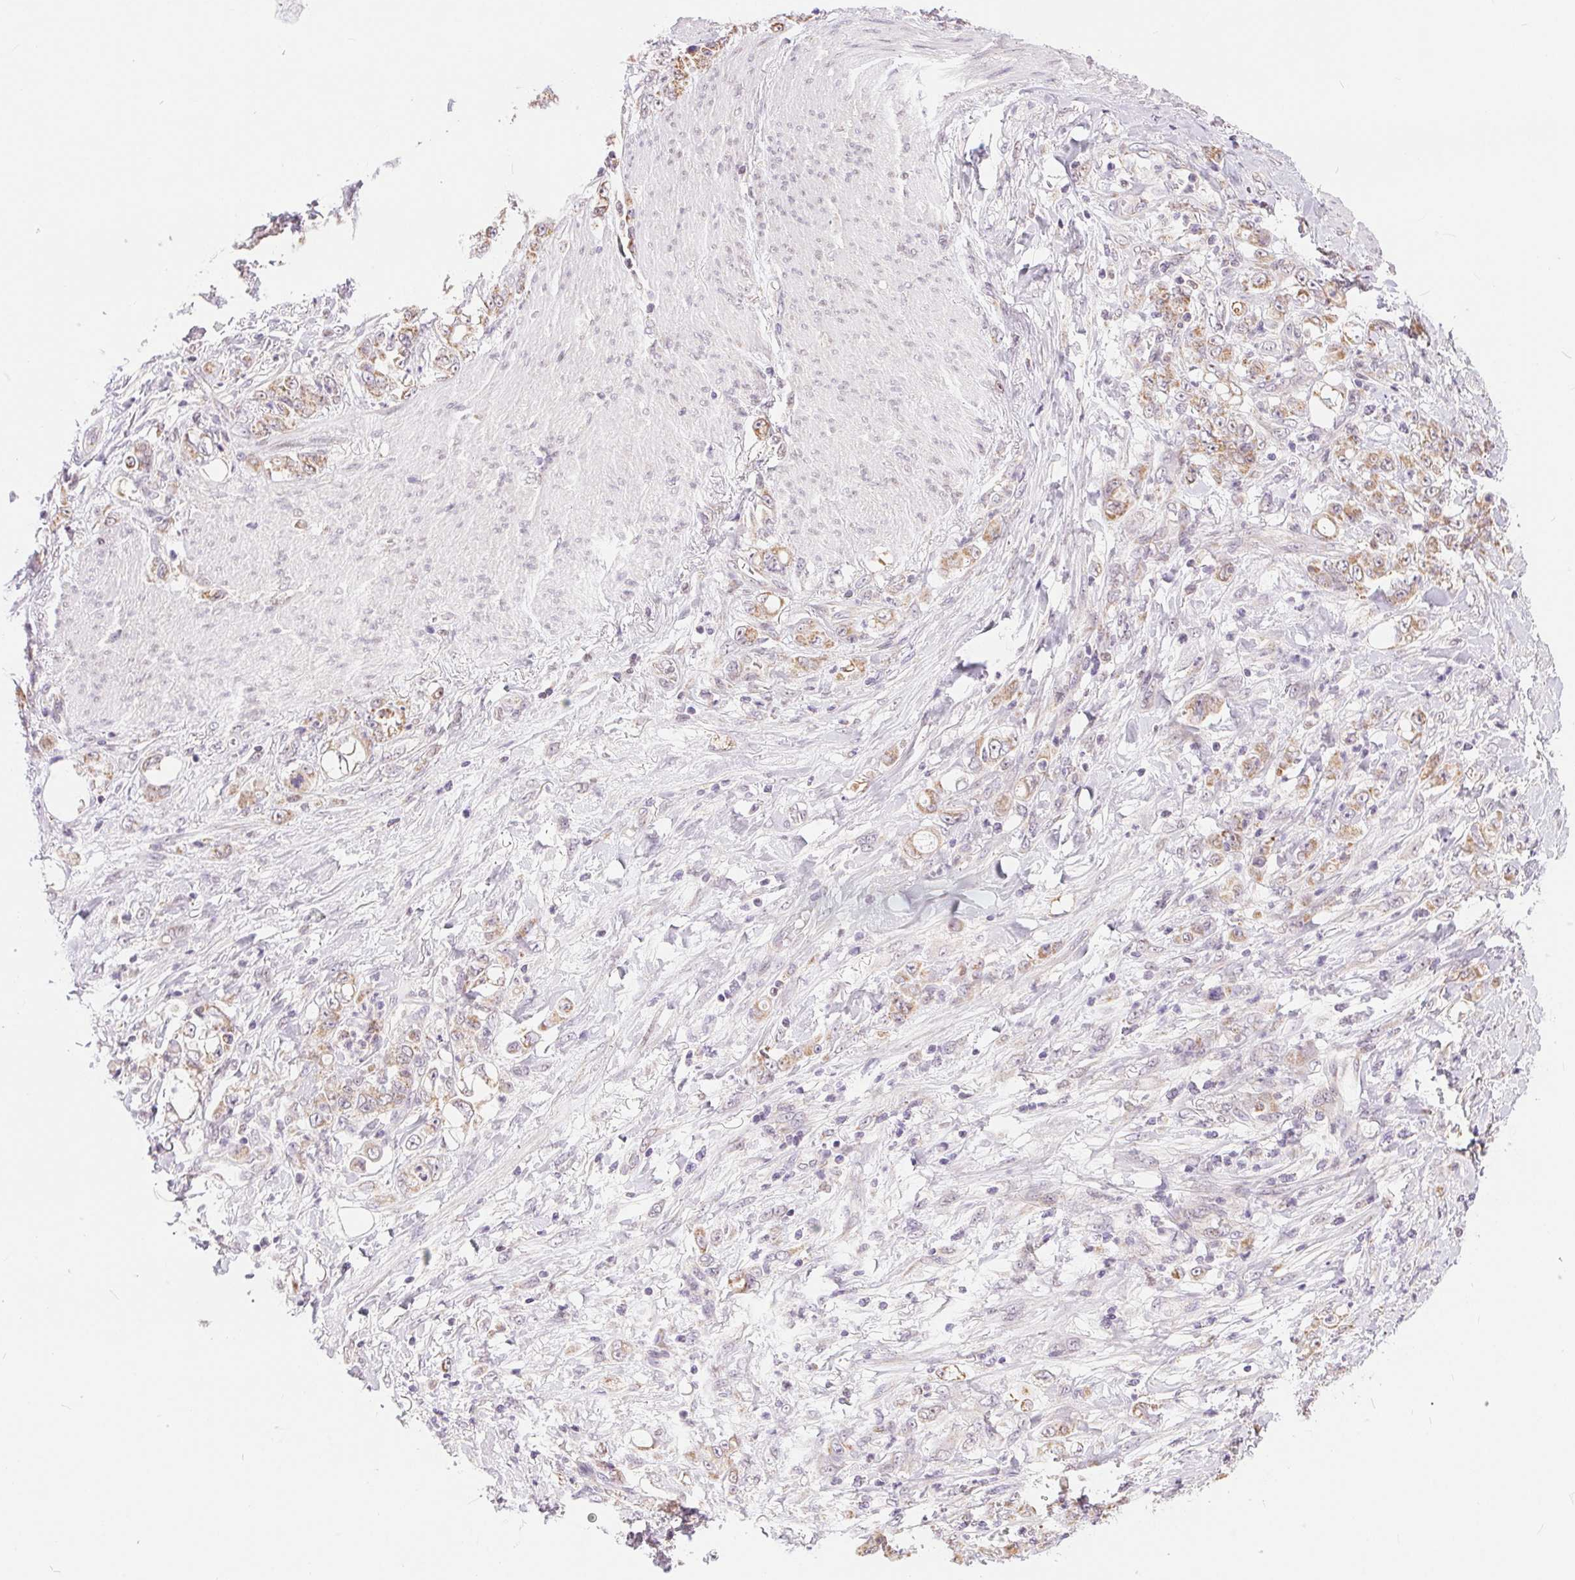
{"staining": {"intensity": "weak", "quantity": "25%-75%", "location": "cytoplasmic/membranous"}, "tissue": "stomach cancer", "cell_type": "Tumor cells", "image_type": "cancer", "snomed": [{"axis": "morphology", "description": "Adenocarcinoma, NOS"}, {"axis": "topography", "description": "Stomach"}], "caption": "Immunohistochemistry (IHC) (DAB (3,3'-diaminobenzidine)) staining of stomach cancer exhibits weak cytoplasmic/membranous protein positivity in about 25%-75% of tumor cells.", "gene": "POU2F2", "patient": {"sex": "female", "age": 79}}